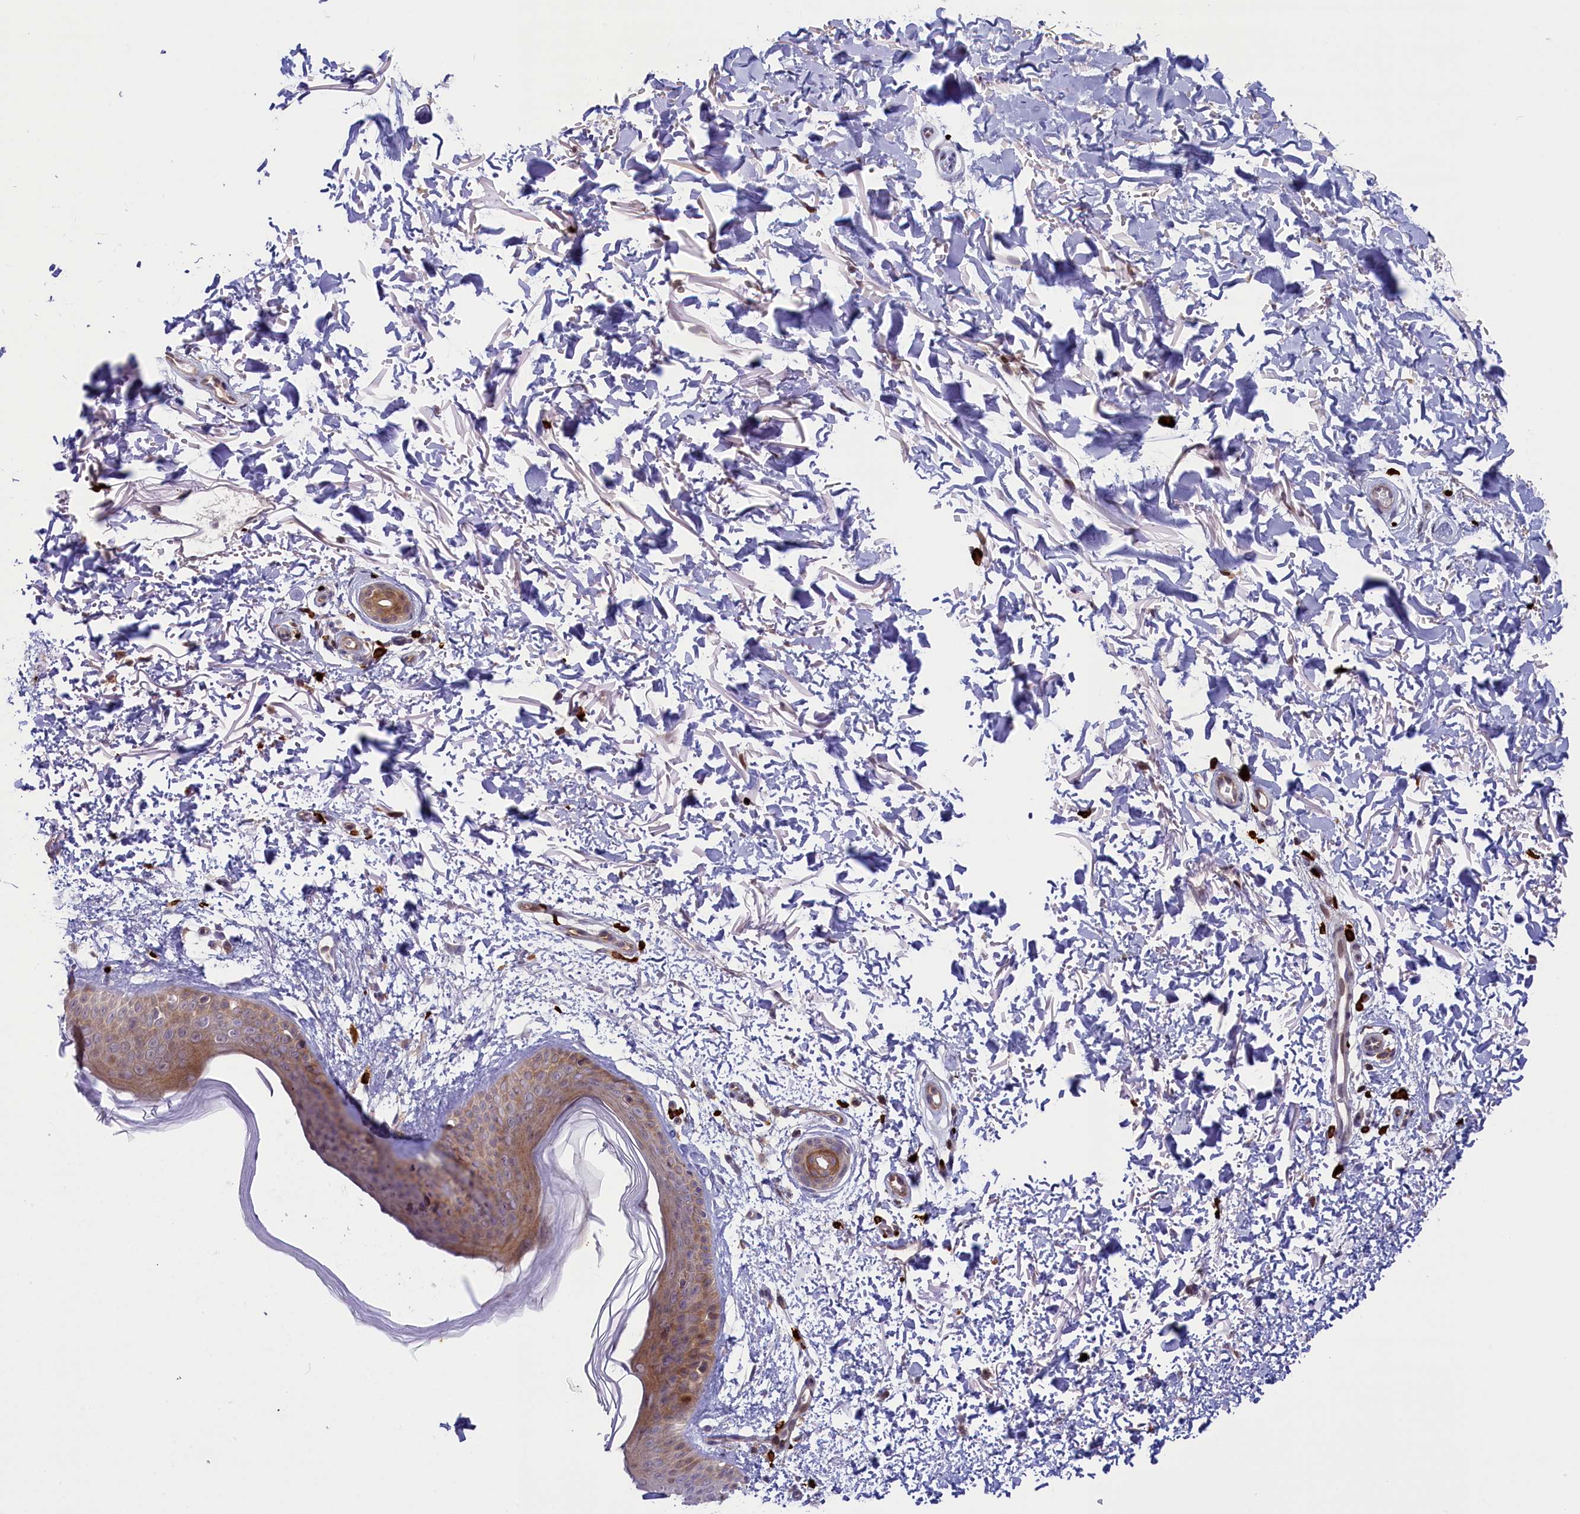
{"staining": {"intensity": "weak", "quantity": ">75%", "location": "cytoplasmic/membranous"}, "tissue": "skin", "cell_type": "Fibroblasts", "image_type": "normal", "snomed": [{"axis": "morphology", "description": "Normal tissue, NOS"}, {"axis": "topography", "description": "Skin"}], "caption": "A brown stain shows weak cytoplasmic/membranous staining of a protein in fibroblasts of benign human skin. (Stains: DAB in brown, nuclei in blue, Microscopy: brightfield microscopy at high magnification).", "gene": "CCL23", "patient": {"sex": "male", "age": 66}}